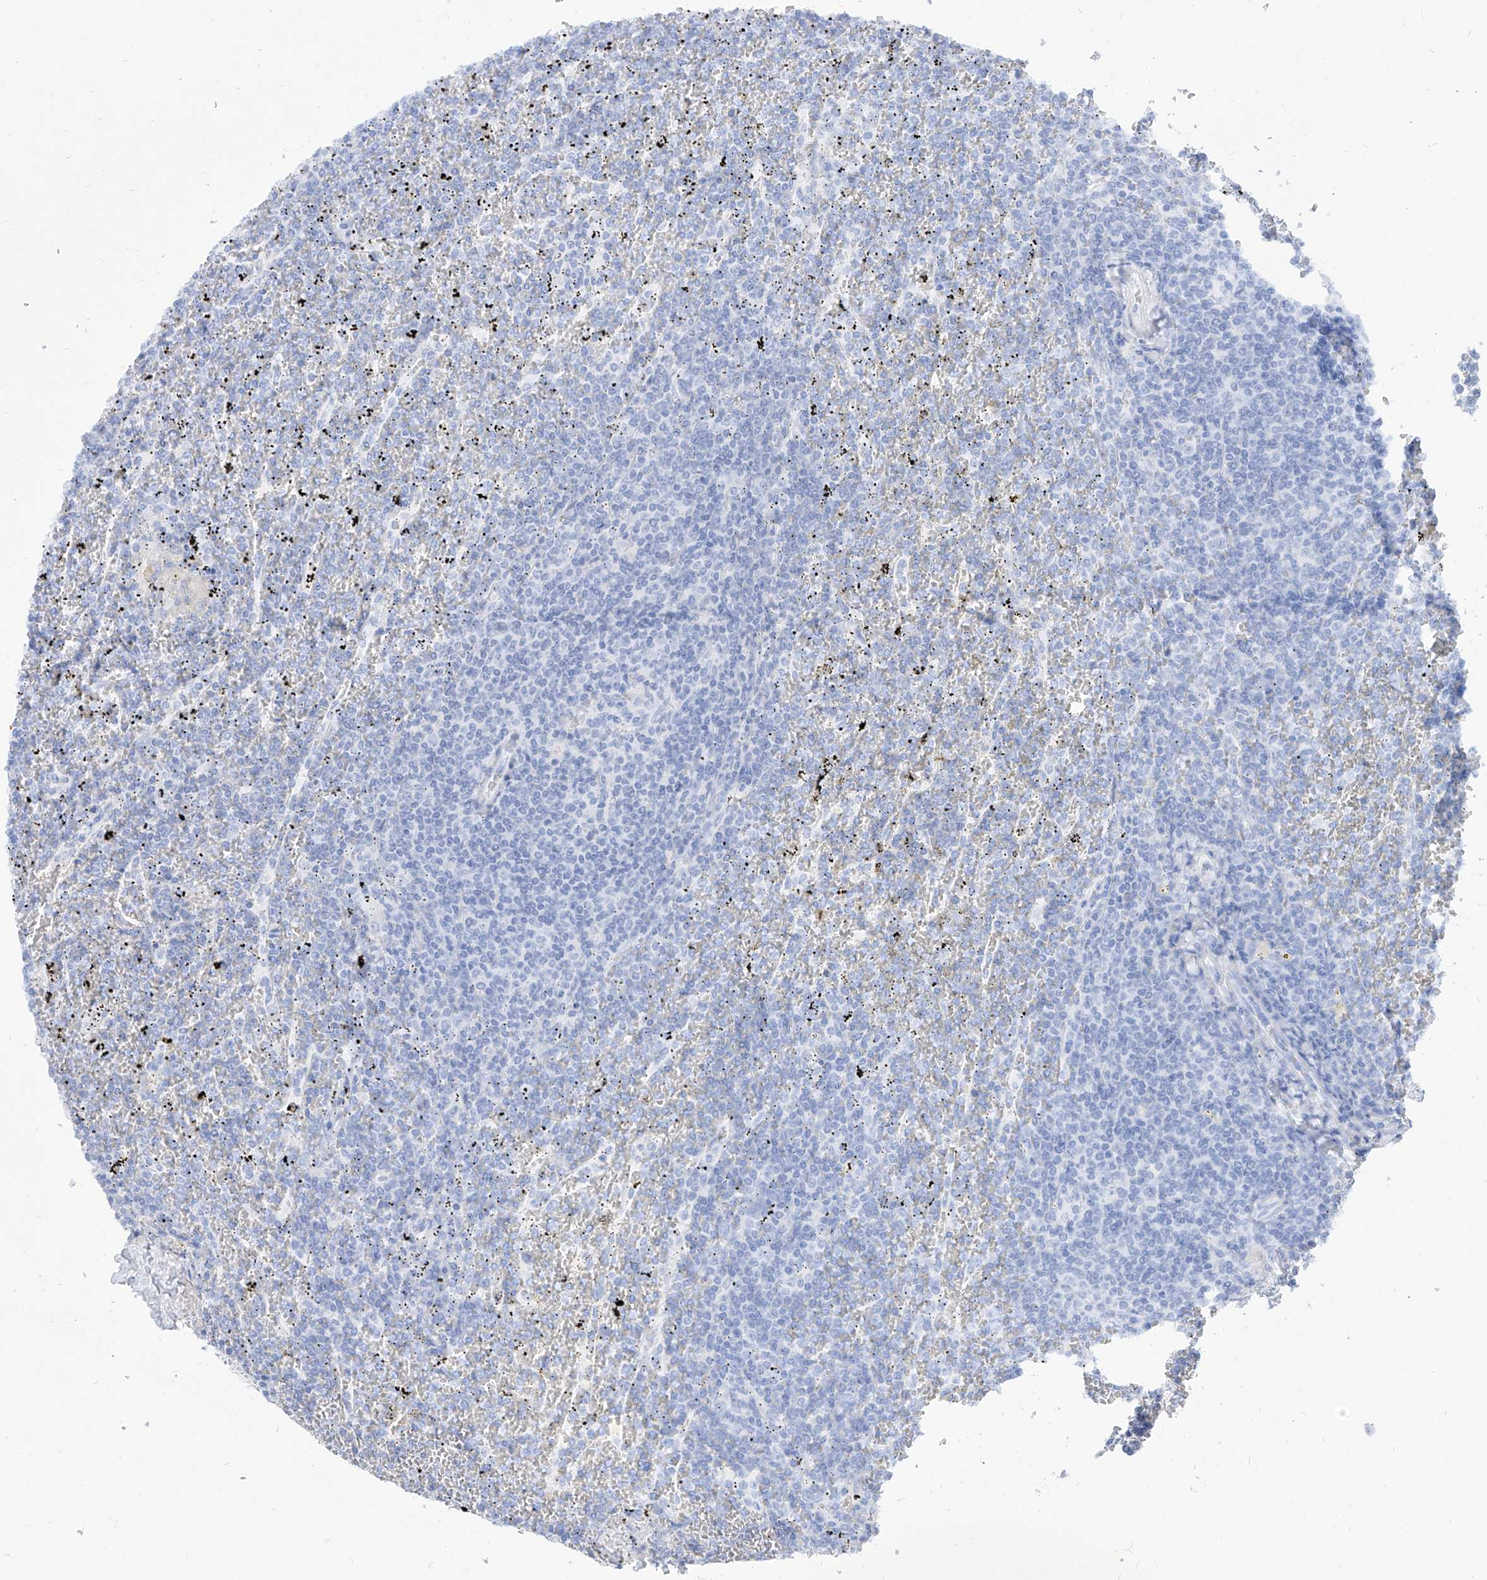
{"staining": {"intensity": "negative", "quantity": "none", "location": "none"}, "tissue": "lymphoma", "cell_type": "Tumor cells", "image_type": "cancer", "snomed": [{"axis": "morphology", "description": "Malignant lymphoma, non-Hodgkin's type, Low grade"}, {"axis": "topography", "description": "Spleen"}], "caption": "A micrograph of human low-grade malignant lymphoma, non-Hodgkin's type is negative for staining in tumor cells. Brightfield microscopy of immunohistochemistry (IHC) stained with DAB (3,3'-diaminobenzidine) (brown) and hematoxylin (blue), captured at high magnification.", "gene": "PDXK", "patient": {"sex": "female", "age": 19}}